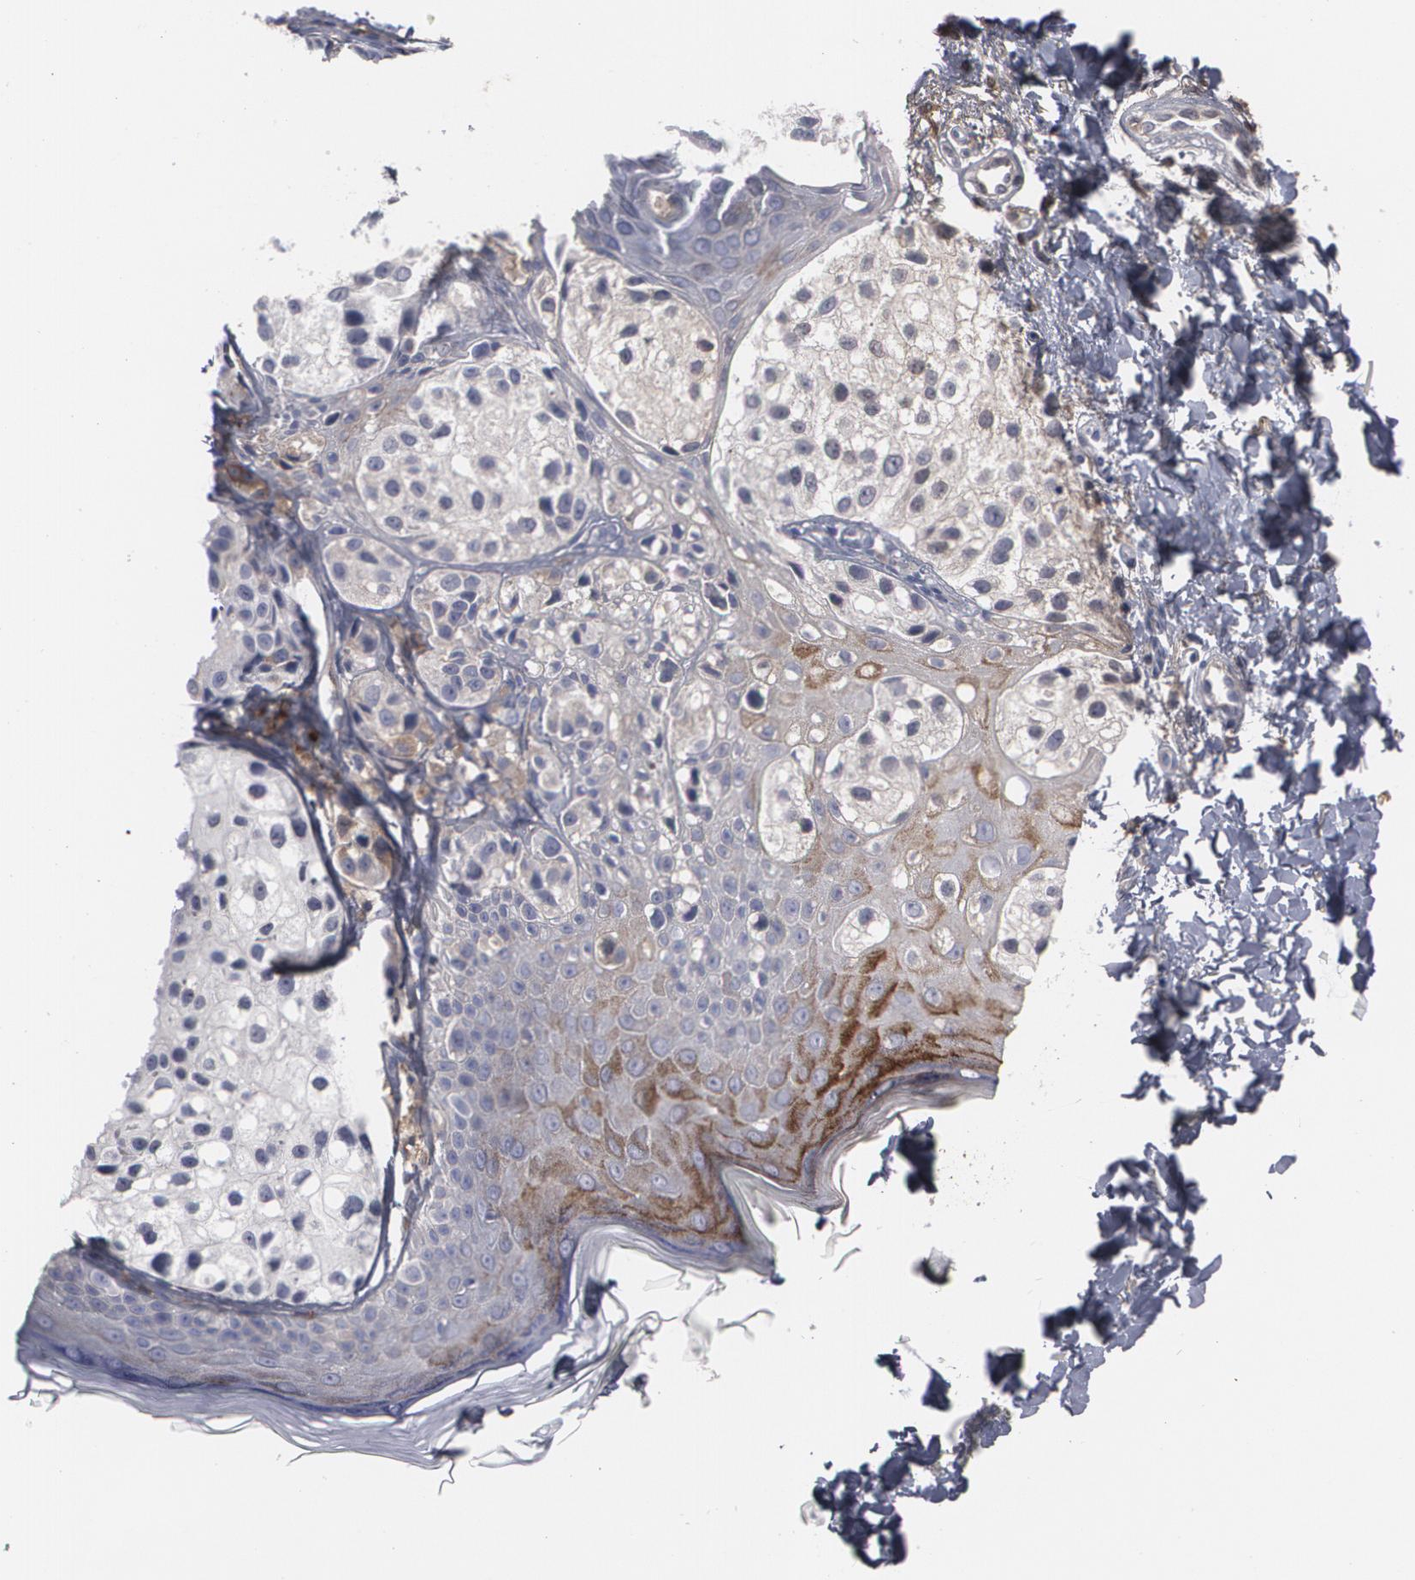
{"staining": {"intensity": "negative", "quantity": "none", "location": "none"}, "tissue": "melanoma", "cell_type": "Tumor cells", "image_type": "cancer", "snomed": [{"axis": "morphology", "description": "Malignant melanoma, NOS"}, {"axis": "topography", "description": "Skin"}], "caption": "Melanoma was stained to show a protein in brown. There is no significant expression in tumor cells.", "gene": "LRG1", "patient": {"sex": "male", "age": 23}}